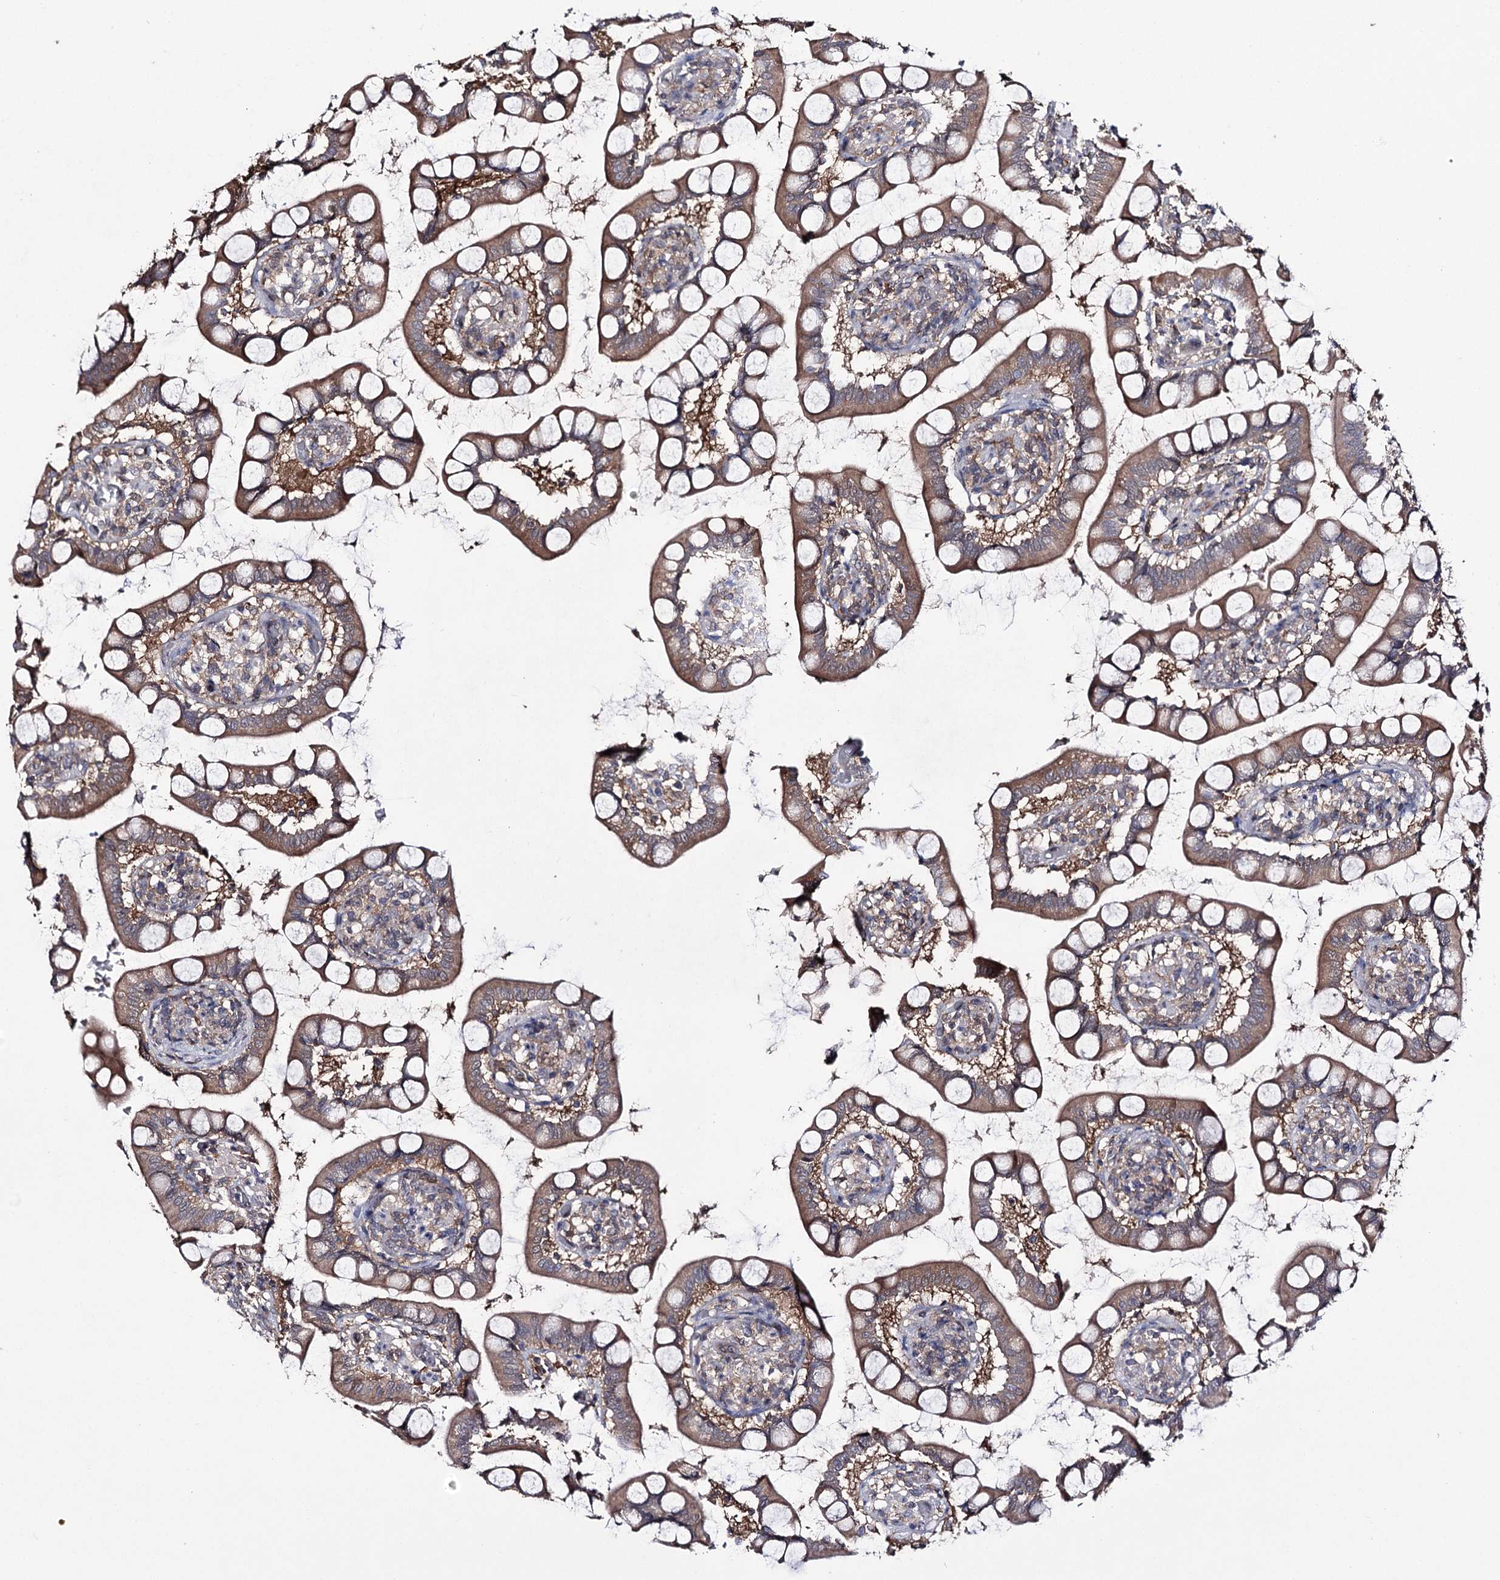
{"staining": {"intensity": "moderate", "quantity": ">75%", "location": "cytoplasmic/membranous"}, "tissue": "small intestine", "cell_type": "Glandular cells", "image_type": "normal", "snomed": [{"axis": "morphology", "description": "Normal tissue, NOS"}, {"axis": "topography", "description": "Small intestine"}], "caption": "Protein staining displays moderate cytoplasmic/membranous expression in about >75% of glandular cells in unremarkable small intestine.", "gene": "PTER", "patient": {"sex": "male", "age": 52}}